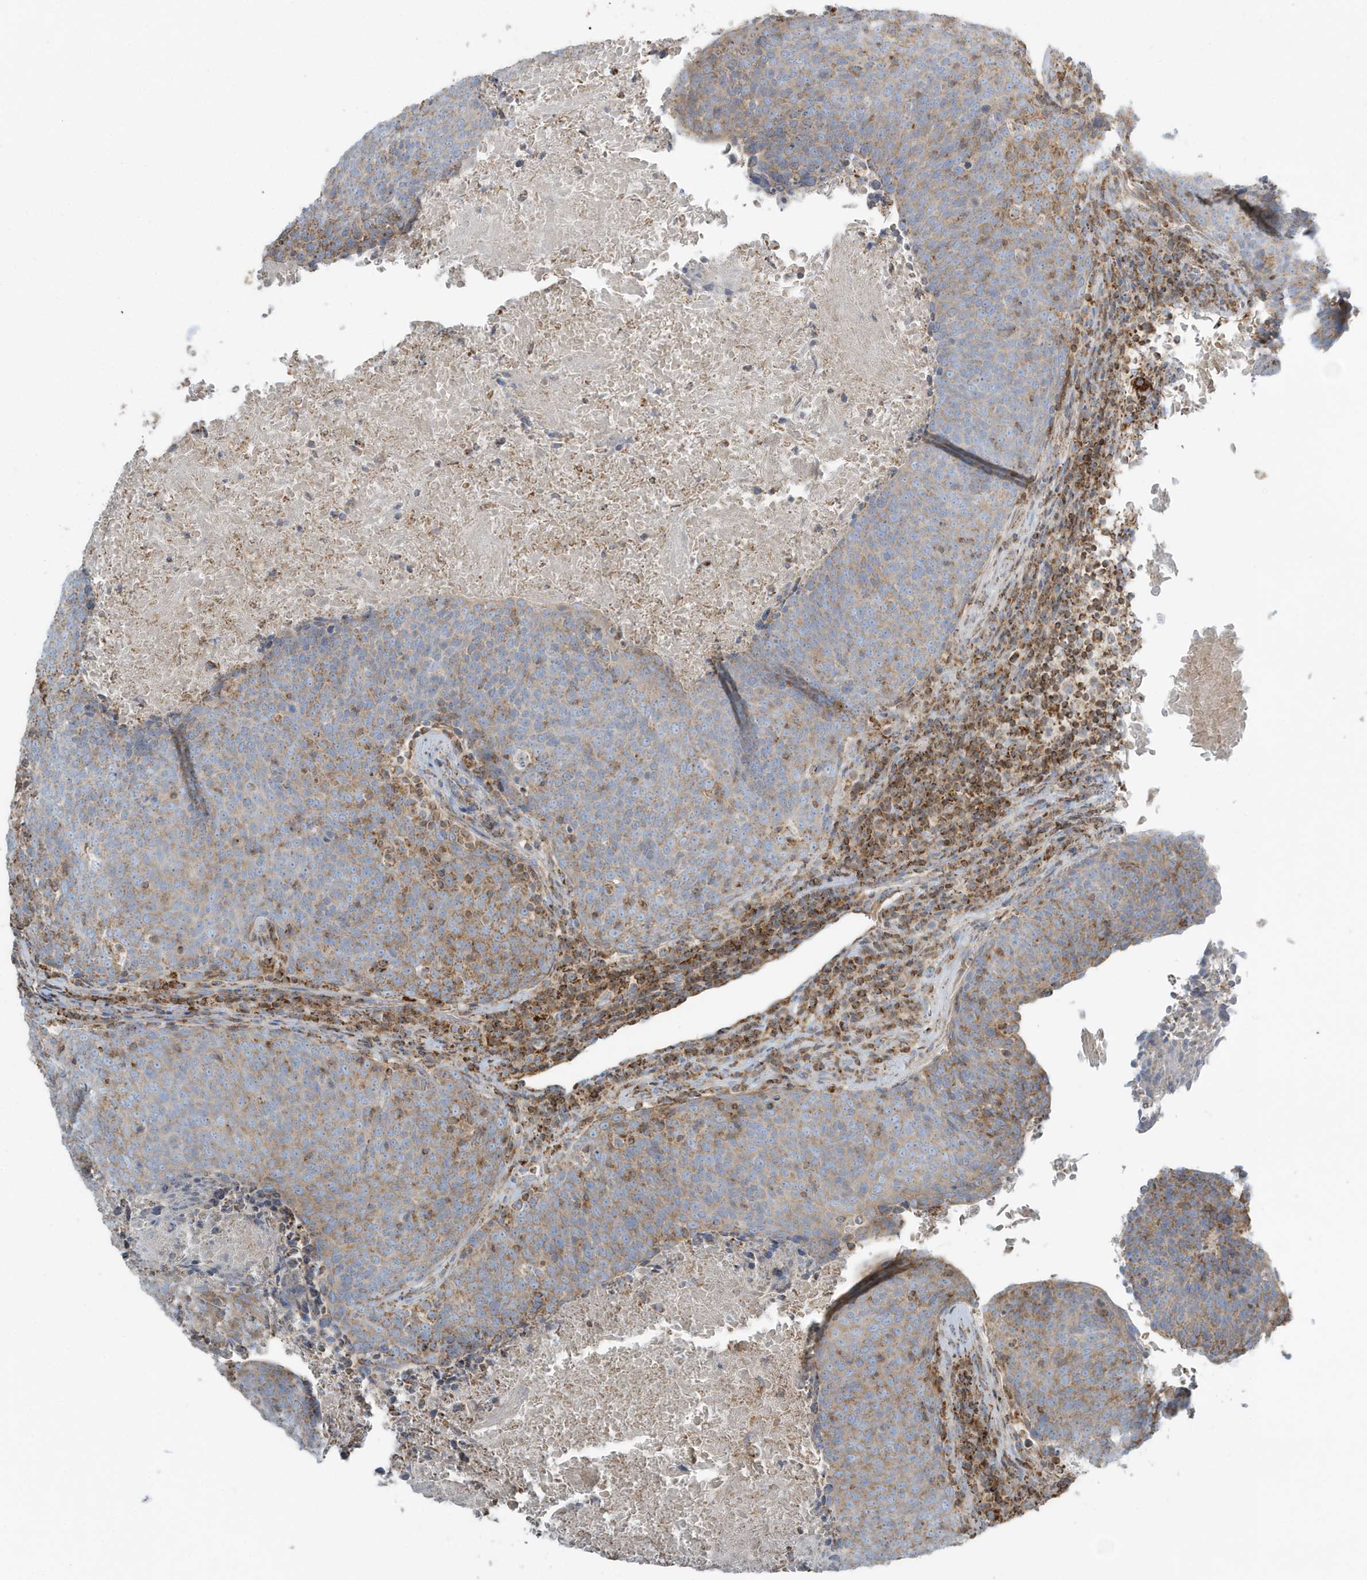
{"staining": {"intensity": "moderate", "quantity": ">75%", "location": "cytoplasmic/membranous"}, "tissue": "head and neck cancer", "cell_type": "Tumor cells", "image_type": "cancer", "snomed": [{"axis": "morphology", "description": "Squamous cell carcinoma, NOS"}, {"axis": "morphology", "description": "Squamous cell carcinoma, metastatic, NOS"}, {"axis": "topography", "description": "Lymph node"}, {"axis": "topography", "description": "Head-Neck"}], "caption": "A brown stain shows moderate cytoplasmic/membranous staining of a protein in head and neck cancer tumor cells.", "gene": "RAB11FIP3", "patient": {"sex": "male", "age": 62}}